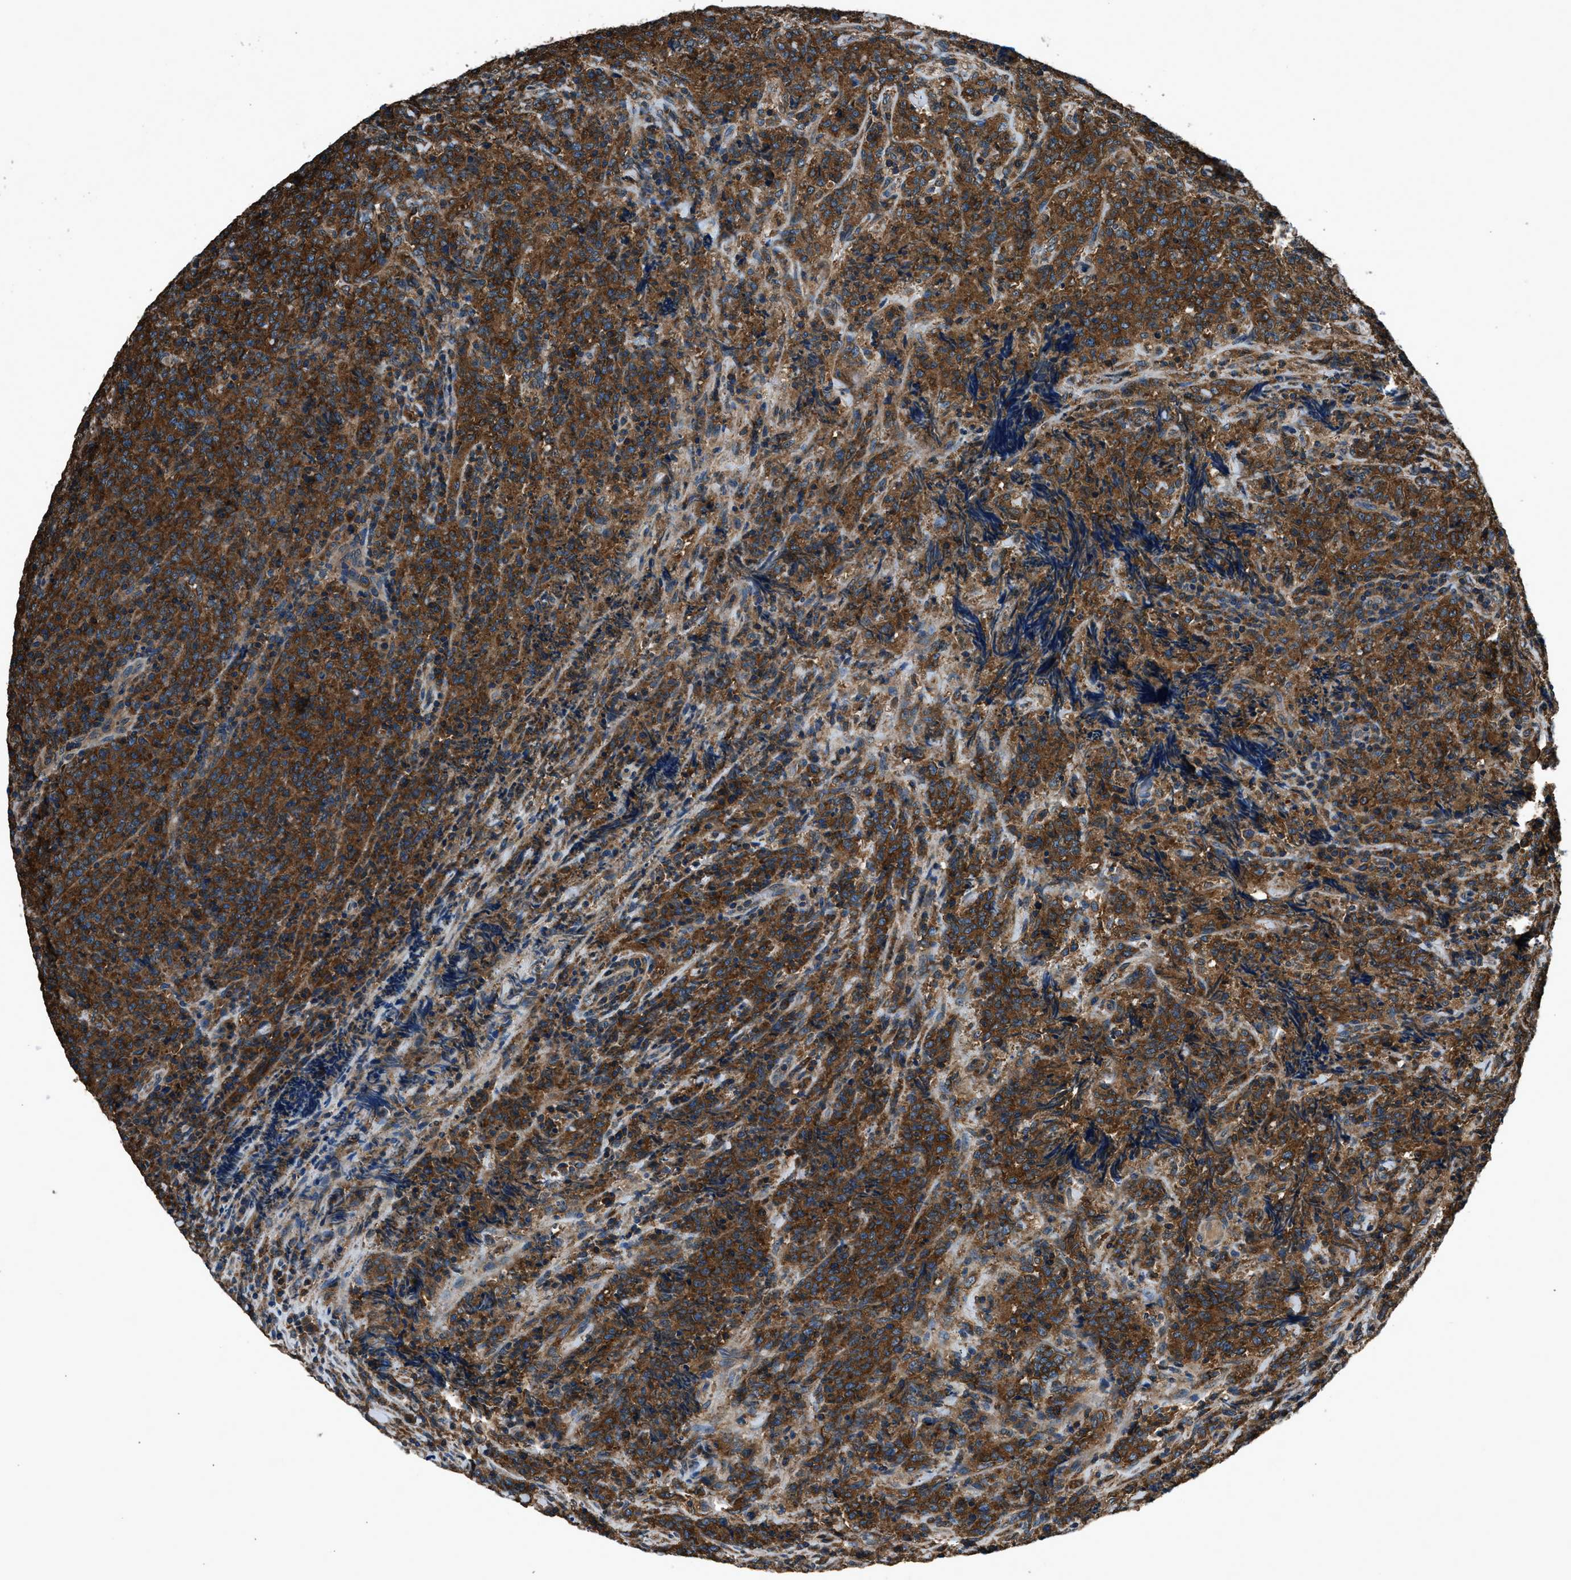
{"staining": {"intensity": "strong", "quantity": ">75%", "location": "cytoplasmic/membranous"}, "tissue": "lymphoma", "cell_type": "Tumor cells", "image_type": "cancer", "snomed": [{"axis": "morphology", "description": "Malignant lymphoma, non-Hodgkin's type, High grade"}, {"axis": "topography", "description": "Tonsil"}], "caption": "Immunohistochemical staining of lymphoma demonstrates high levels of strong cytoplasmic/membranous protein staining in about >75% of tumor cells.", "gene": "ARFGAP2", "patient": {"sex": "female", "age": 36}}